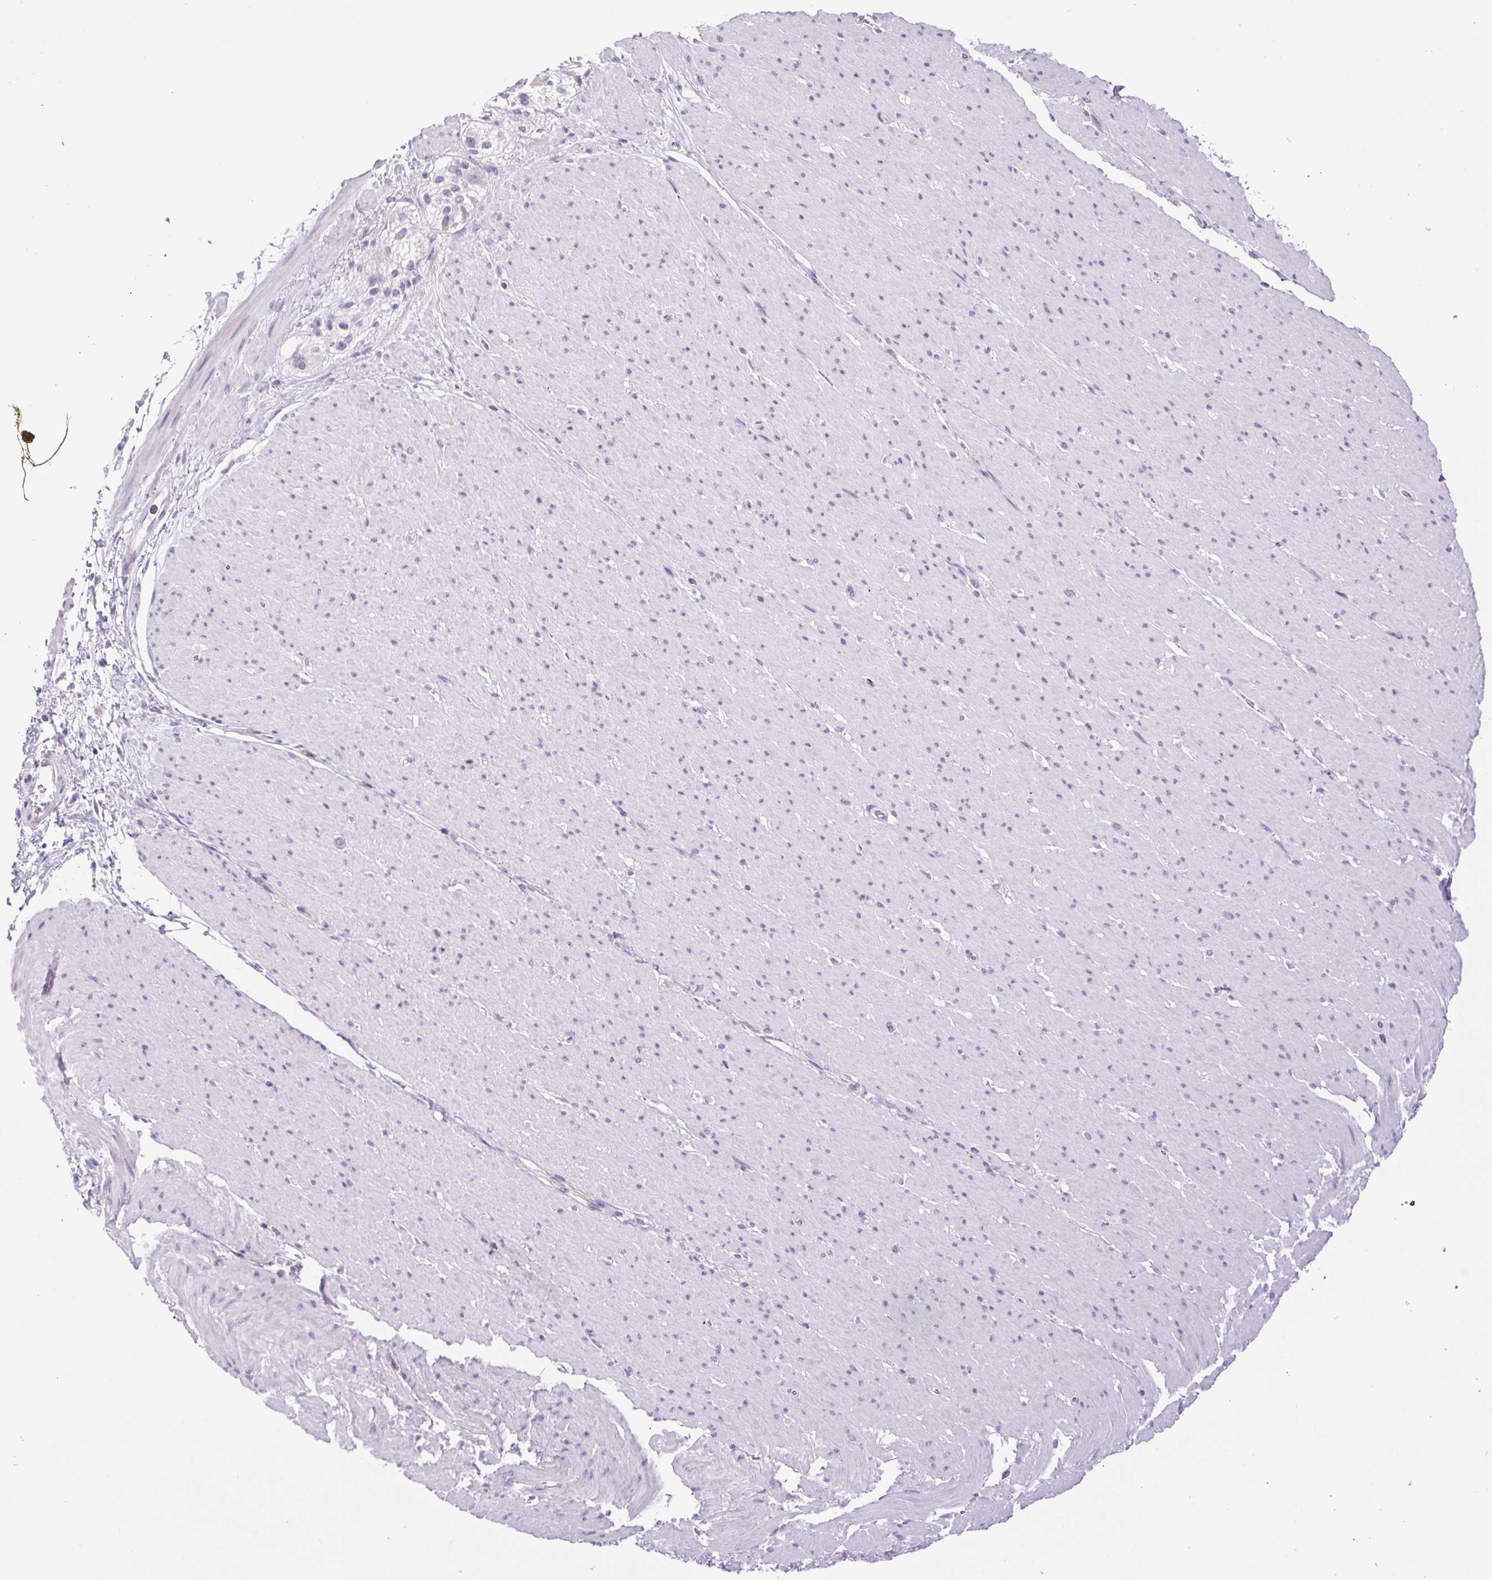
{"staining": {"intensity": "negative", "quantity": "none", "location": "none"}, "tissue": "smooth muscle", "cell_type": "Smooth muscle cells", "image_type": "normal", "snomed": [{"axis": "morphology", "description": "Normal tissue, NOS"}, {"axis": "topography", "description": "Smooth muscle"}, {"axis": "topography", "description": "Rectum"}], "caption": "A photomicrograph of smooth muscle stained for a protein exhibits no brown staining in smooth muscle cells.", "gene": "FAM177B", "patient": {"sex": "male", "age": 53}}